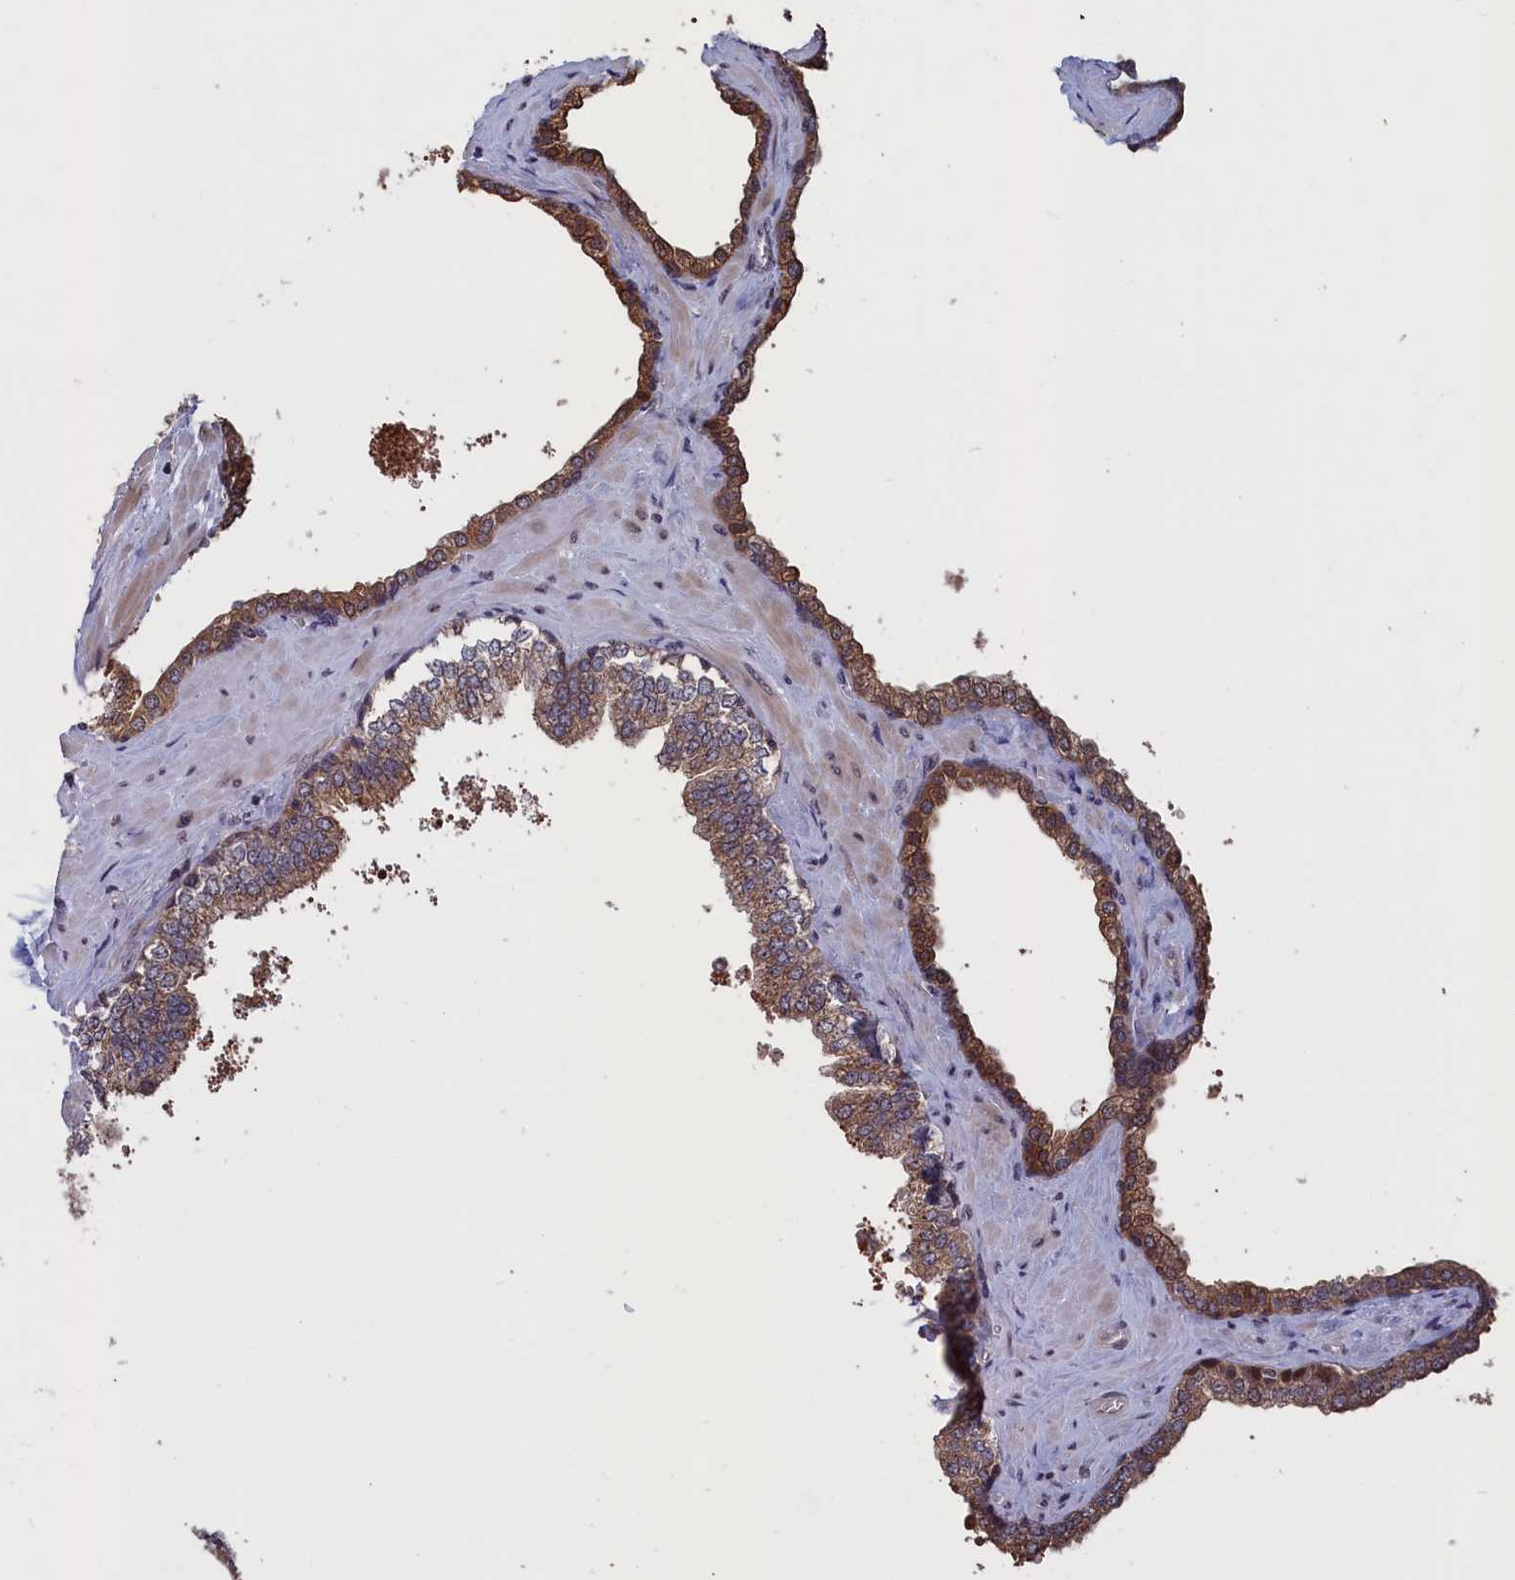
{"staining": {"intensity": "moderate", "quantity": ">75%", "location": "cytoplasmic/membranous"}, "tissue": "prostate", "cell_type": "Glandular cells", "image_type": "normal", "snomed": [{"axis": "morphology", "description": "Normal tissue, NOS"}, {"axis": "topography", "description": "Prostate"}], "caption": "Immunohistochemical staining of unremarkable human prostate displays >75% levels of moderate cytoplasmic/membranous protein expression in approximately >75% of glandular cells.", "gene": "CACTIN", "patient": {"sex": "male", "age": 60}}